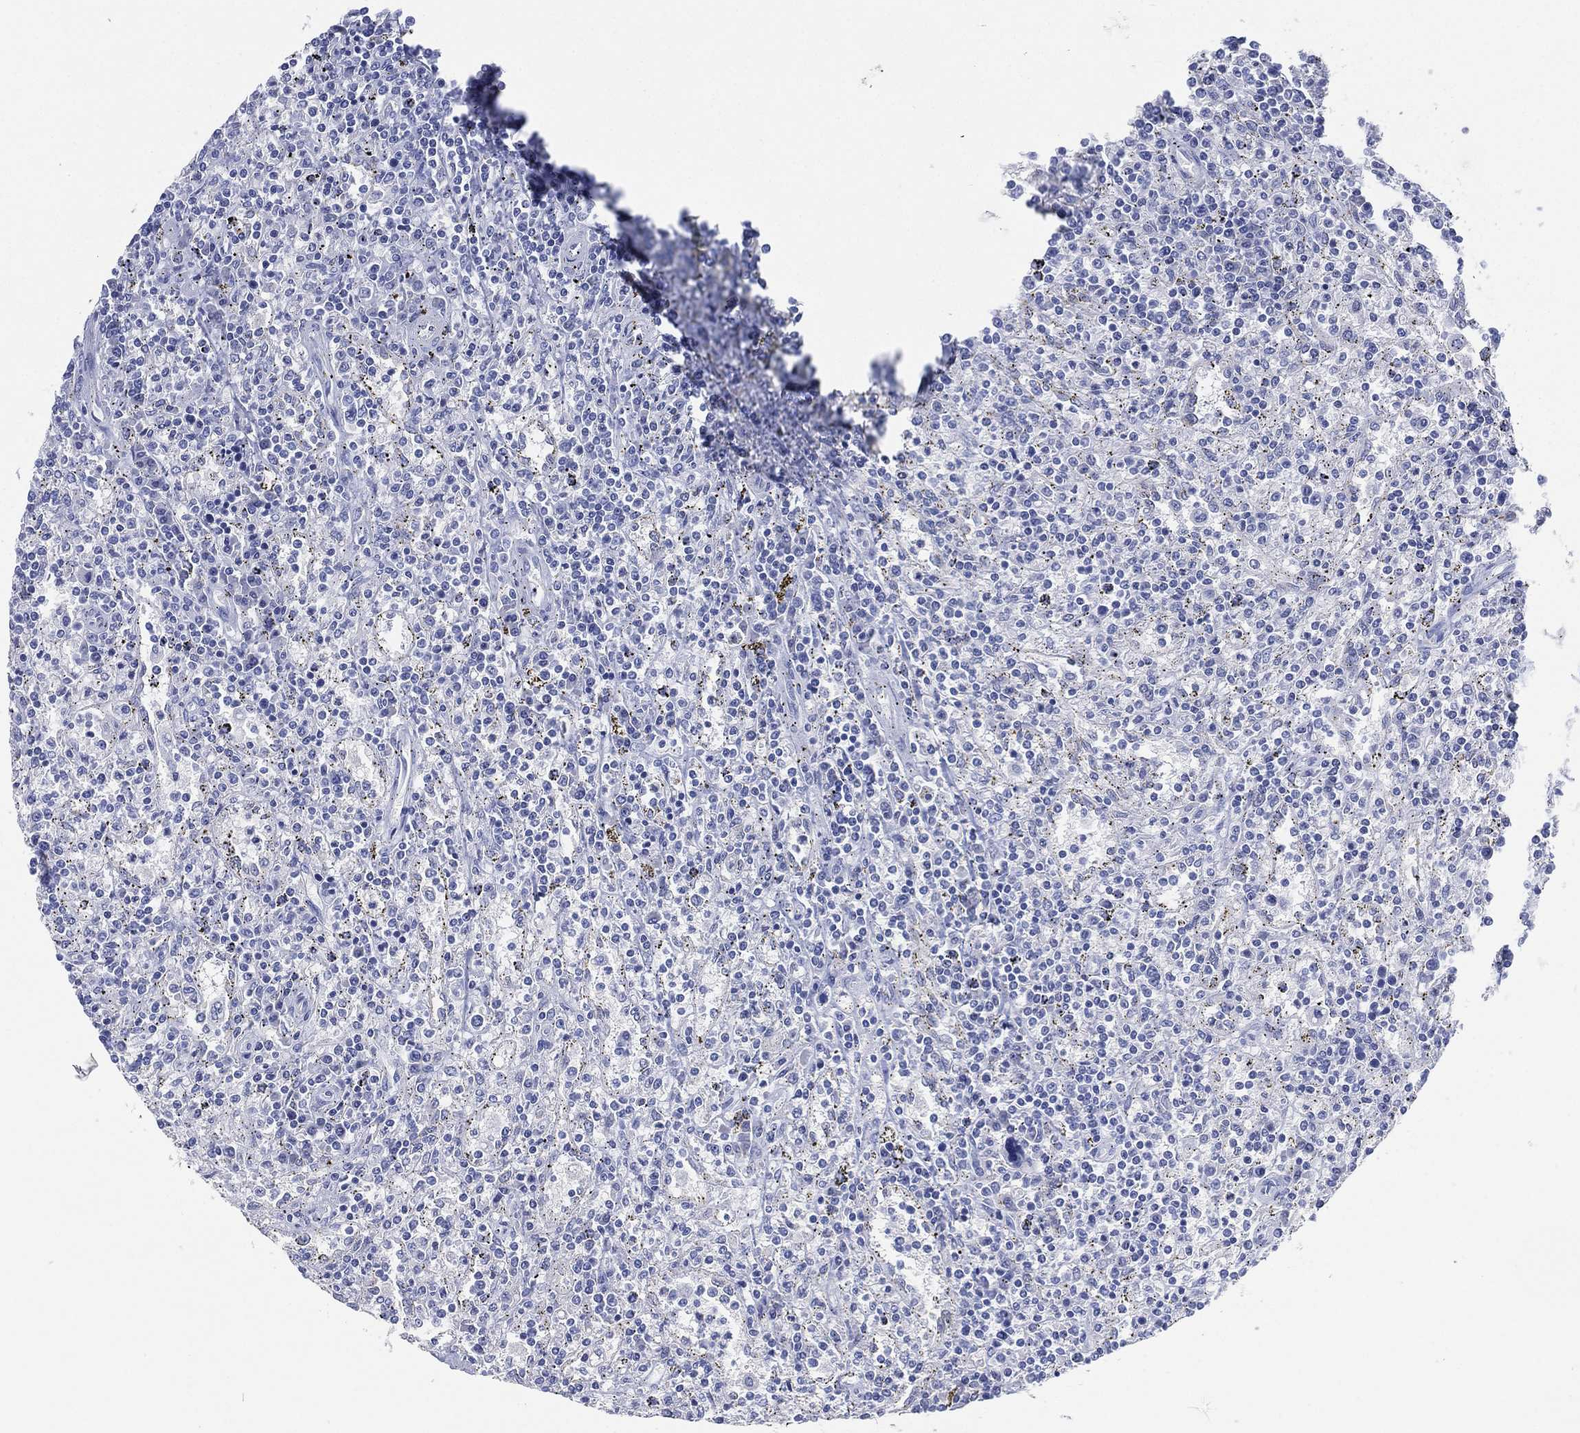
{"staining": {"intensity": "negative", "quantity": "none", "location": "none"}, "tissue": "lymphoma", "cell_type": "Tumor cells", "image_type": "cancer", "snomed": [{"axis": "morphology", "description": "Malignant lymphoma, non-Hodgkin's type, Low grade"}, {"axis": "topography", "description": "Spleen"}], "caption": "Malignant lymphoma, non-Hodgkin's type (low-grade) was stained to show a protein in brown. There is no significant positivity in tumor cells.", "gene": "FMO1", "patient": {"sex": "male", "age": 62}}